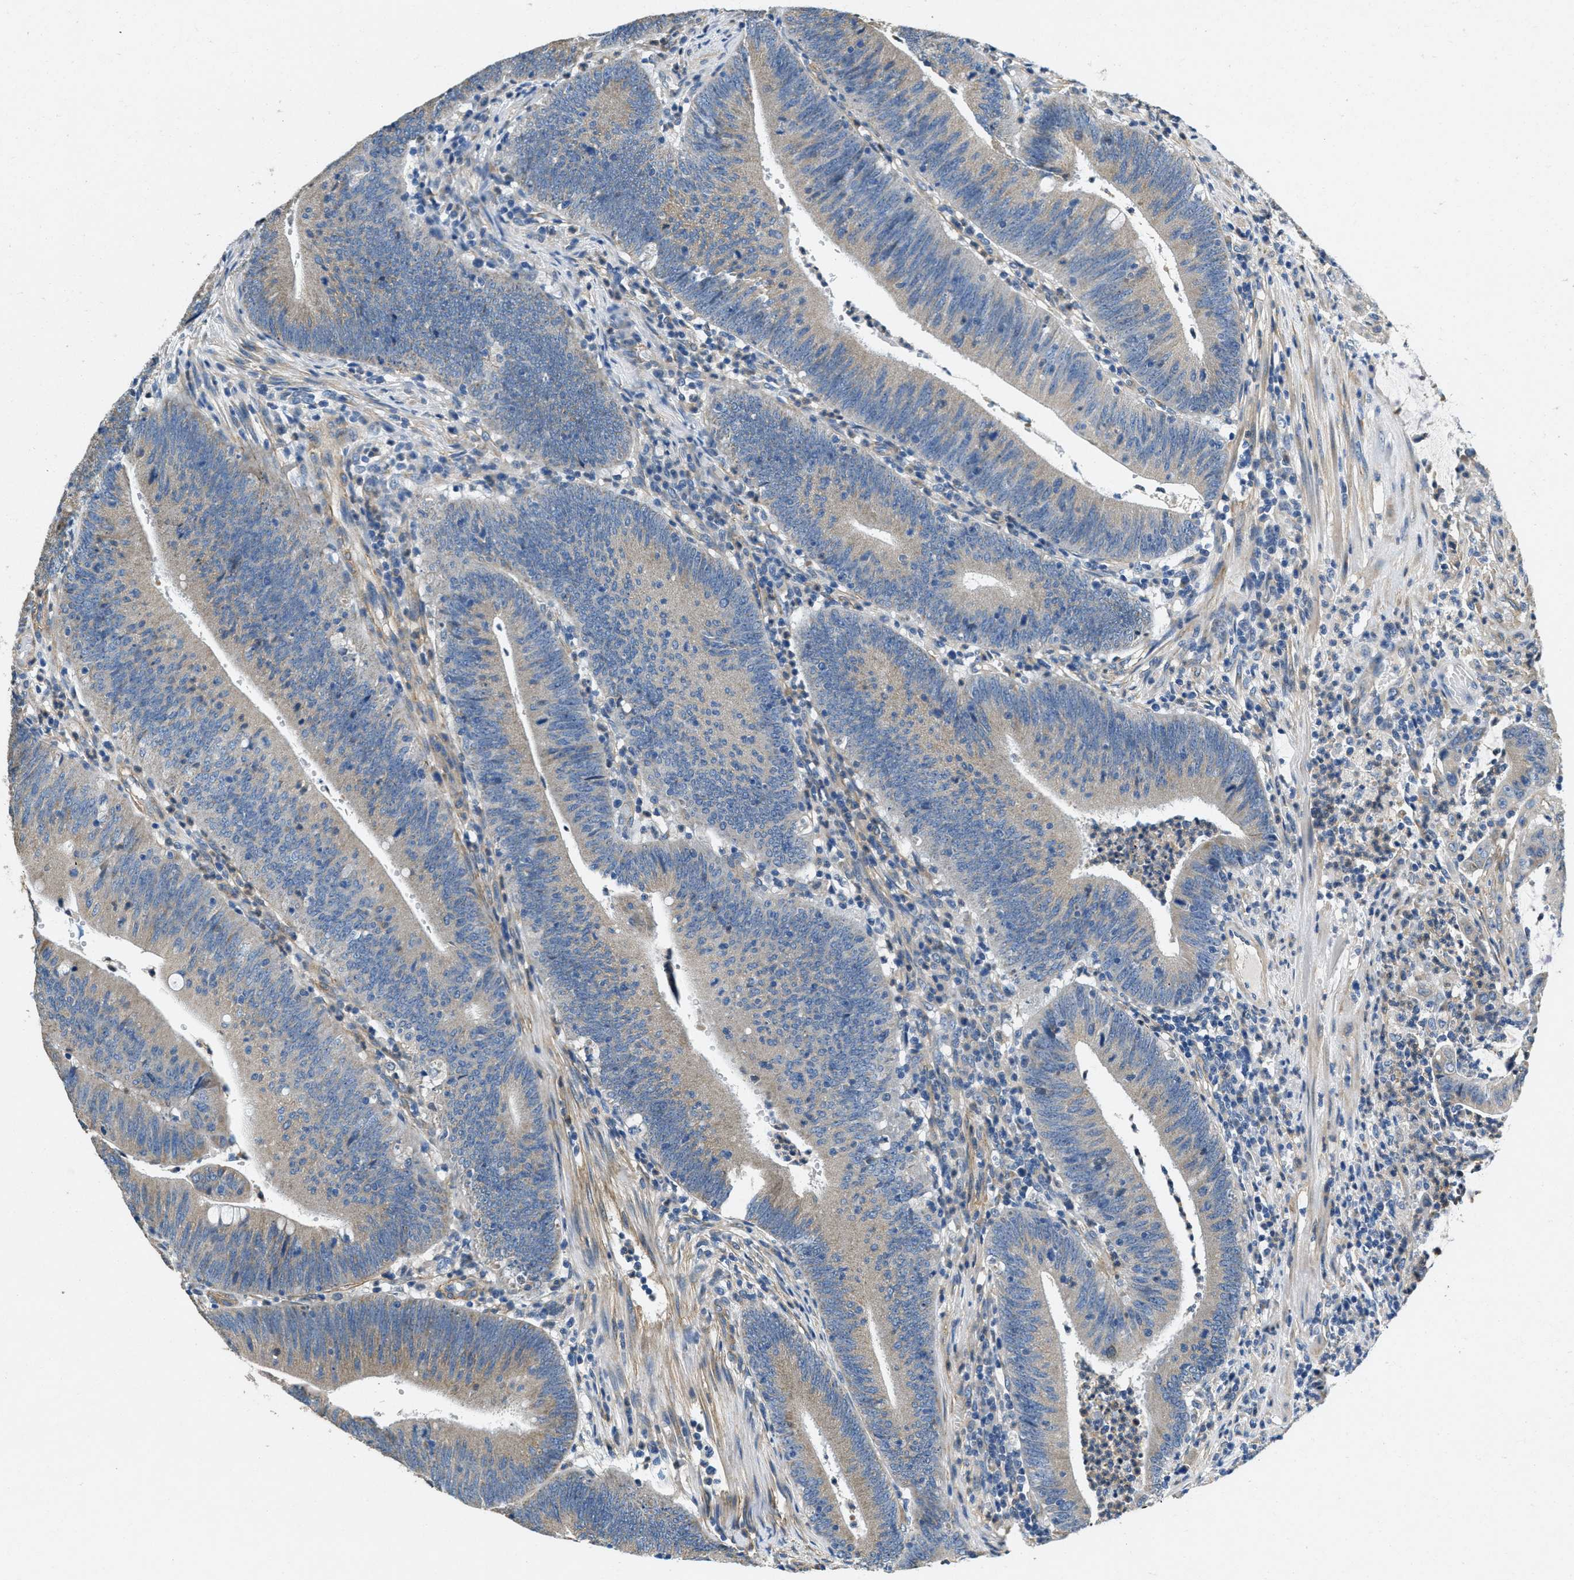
{"staining": {"intensity": "weak", "quantity": "<25%", "location": "cytoplasmic/membranous"}, "tissue": "colorectal cancer", "cell_type": "Tumor cells", "image_type": "cancer", "snomed": [{"axis": "morphology", "description": "Normal tissue, NOS"}, {"axis": "morphology", "description": "Adenocarcinoma, NOS"}, {"axis": "topography", "description": "Rectum"}], "caption": "The image shows no staining of tumor cells in adenocarcinoma (colorectal).", "gene": "TOMM70", "patient": {"sex": "female", "age": 66}}